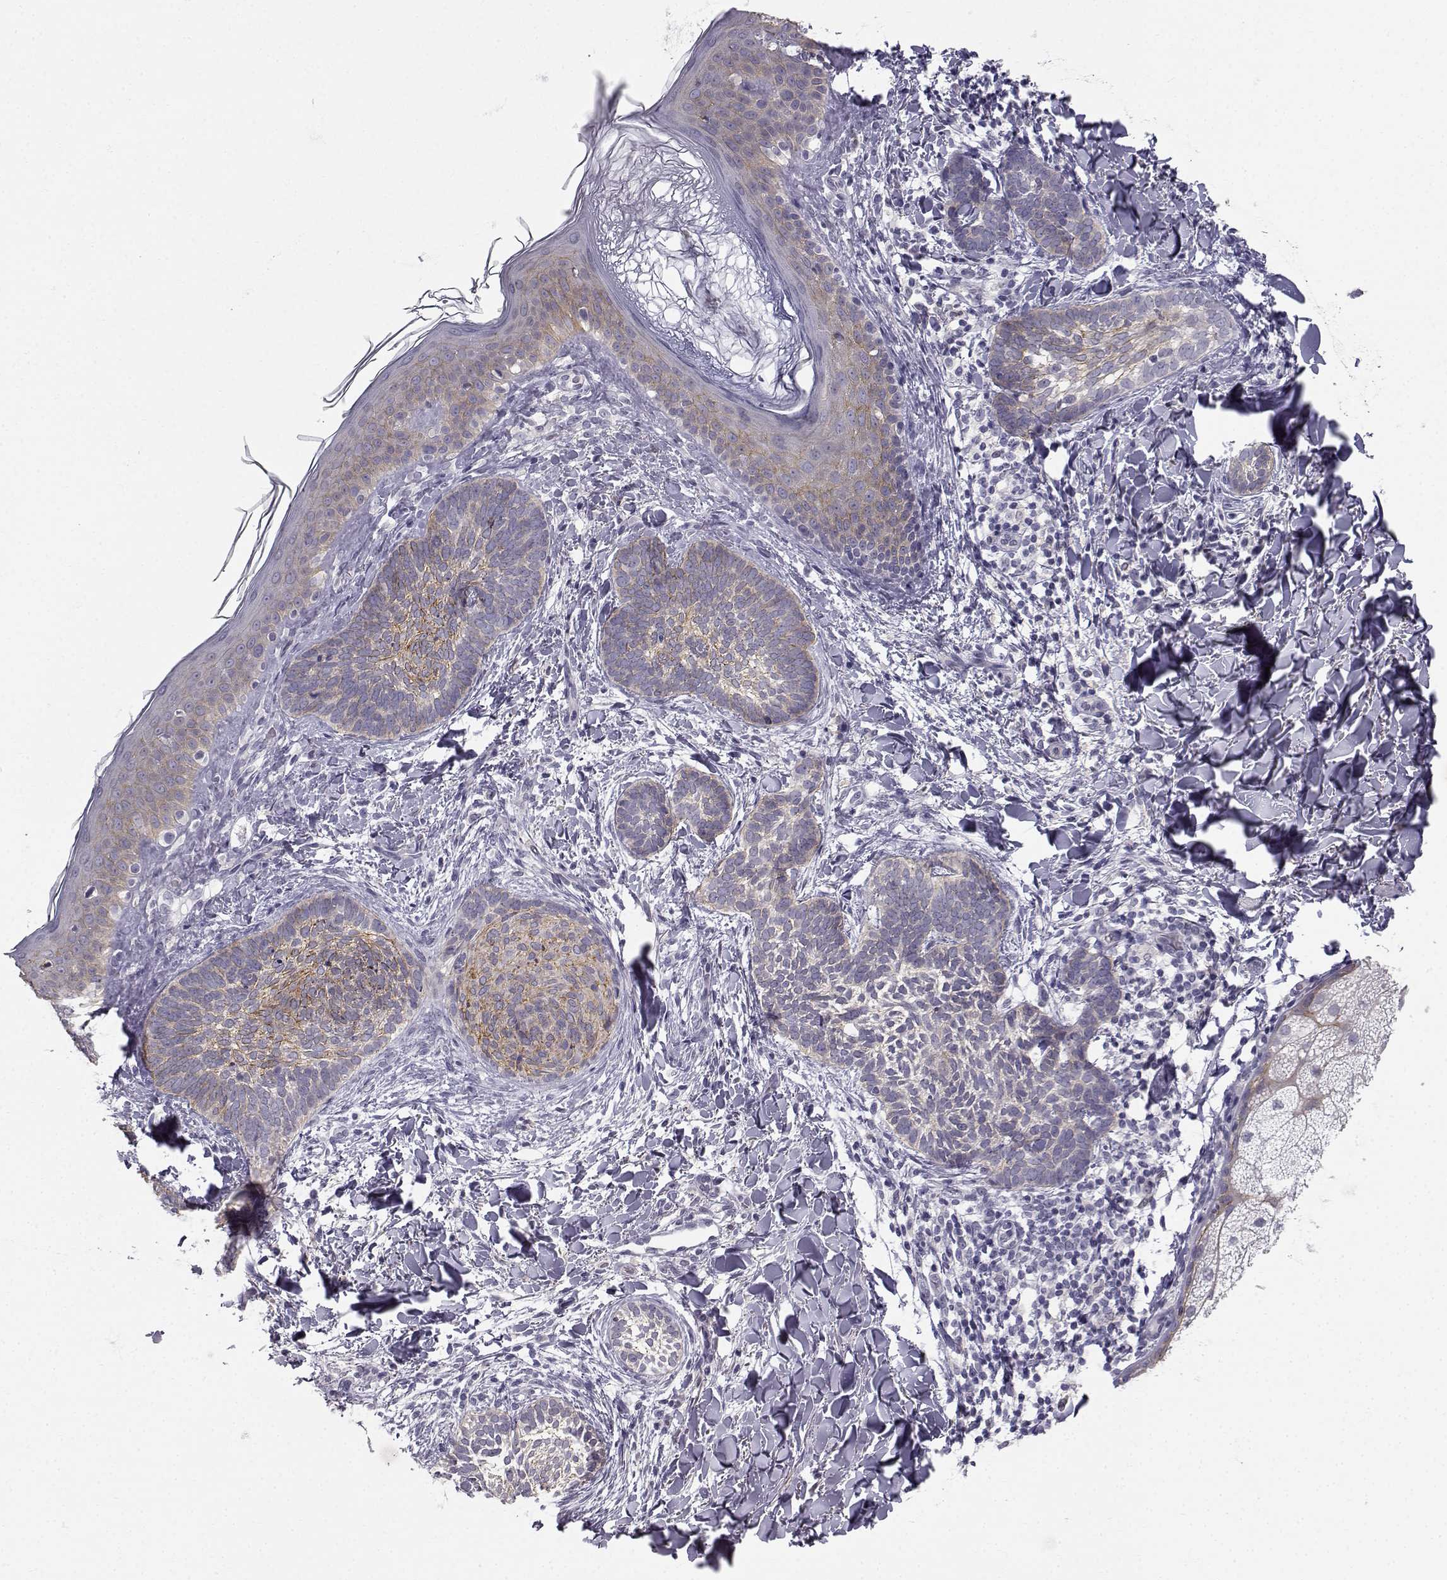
{"staining": {"intensity": "weak", "quantity": "25%-75%", "location": "cytoplasmic/membranous"}, "tissue": "skin cancer", "cell_type": "Tumor cells", "image_type": "cancer", "snomed": [{"axis": "morphology", "description": "Normal tissue, NOS"}, {"axis": "morphology", "description": "Basal cell carcinoma"}, {"axis": "topography", "description": "Skin"}], "caption": "Human skin cancer stained with a protein marker displays weak staining in tumor cells.", "gene": "ZNF185", "patient": {"sex": "male", "age": 46}}